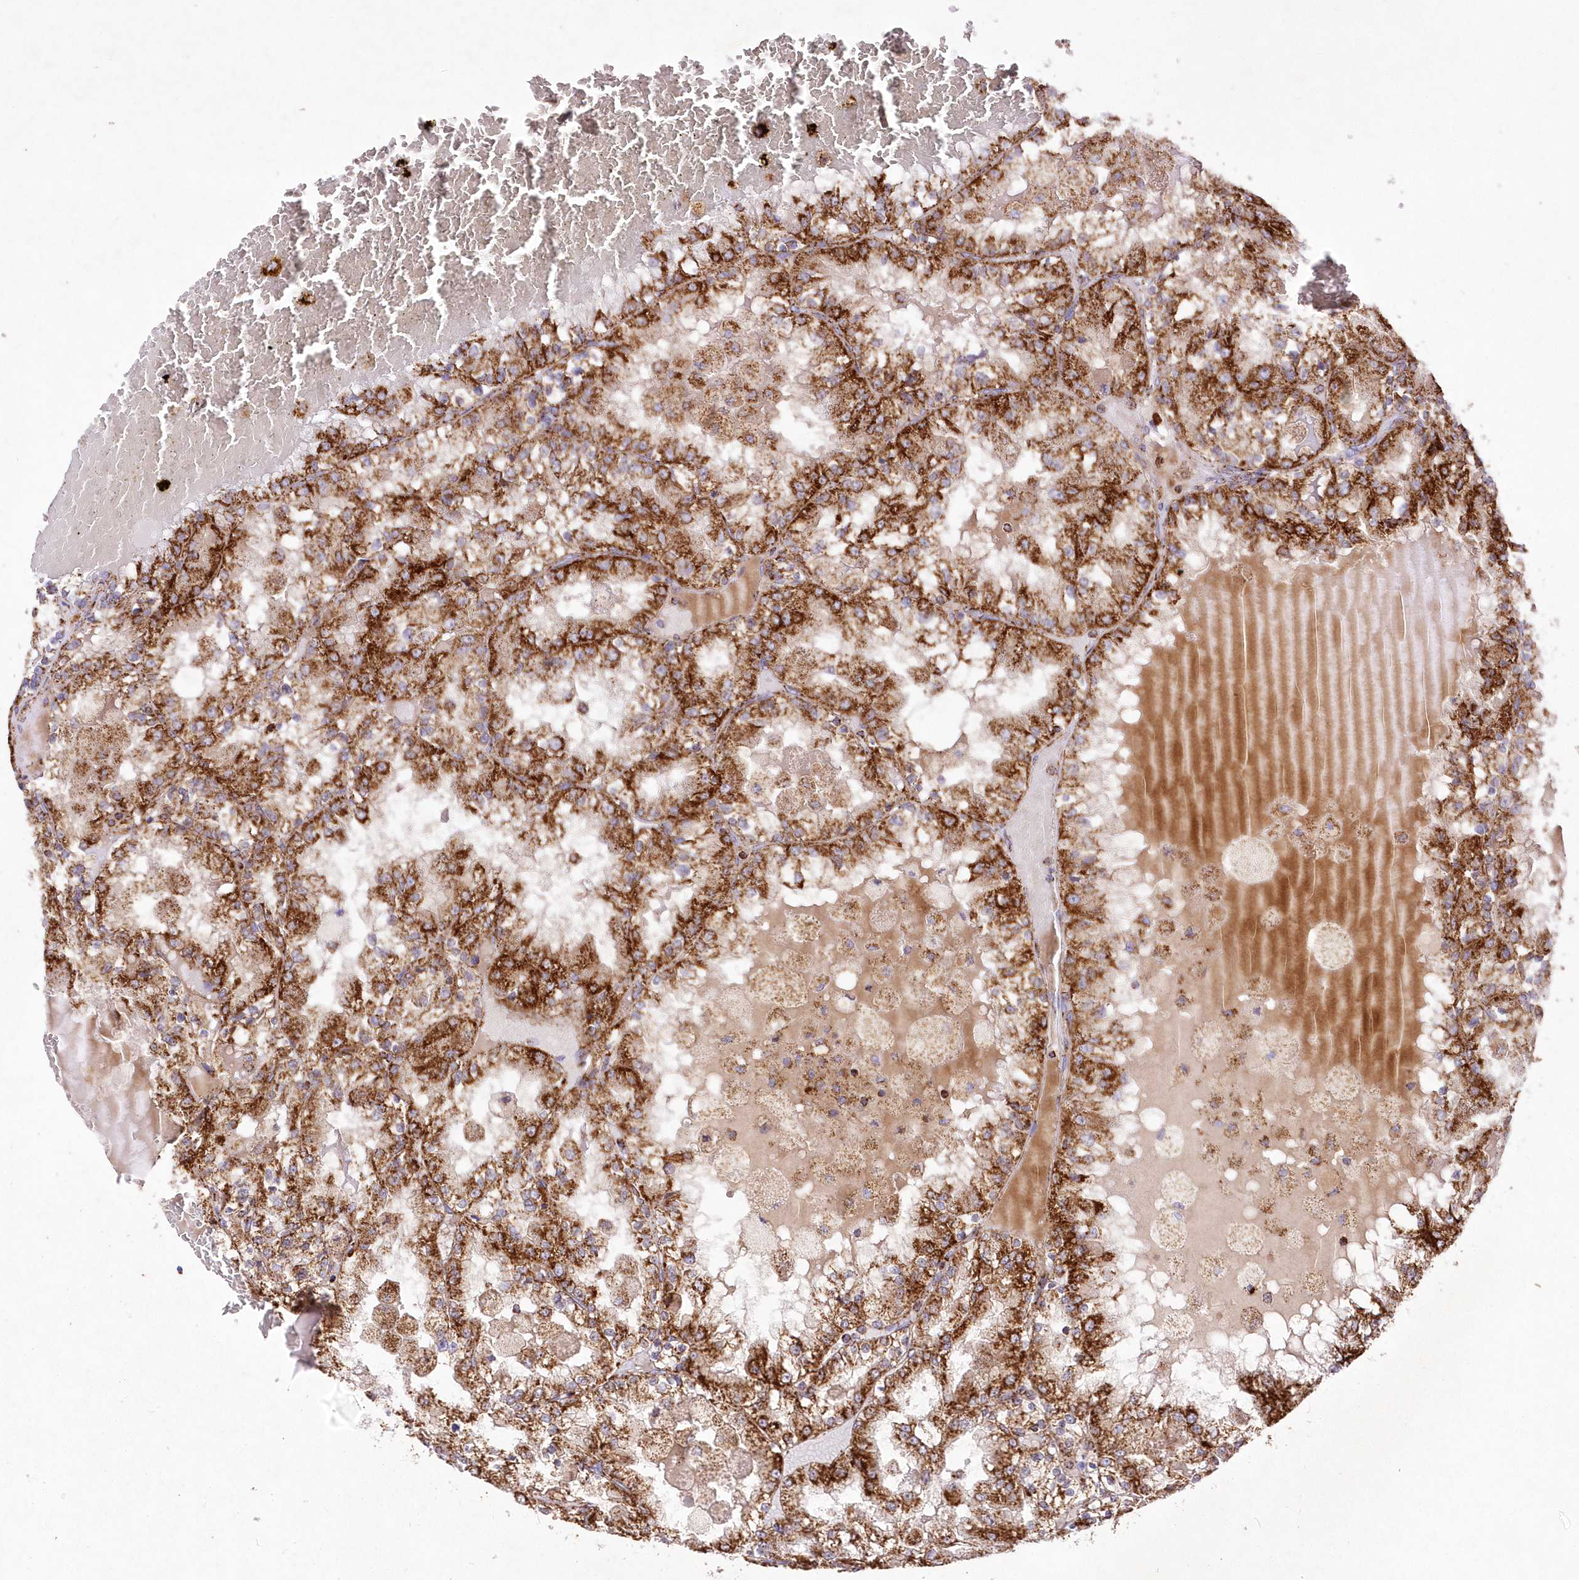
{"staining": {"intensity": "strong", "quantity": ">75%", "location": "cytoplasmic/membranous"}, "tissue": "renal cancer", "cell_type": "Tumor cells", "image_type": "cancer", "snomed": [{"axis": "morphology", "description": "Adenocarcinoma, NOS"}, {"axis": "topography", "description": "Kidney"}], "caption": "Strong cytoplasmic/membranous protein positivity is seen in approximately >75% of tumor cells in renal cancer (adenocarcinoma).", "gene": "ASNSD1", "patient": {"sex": "female", "age": 56}}